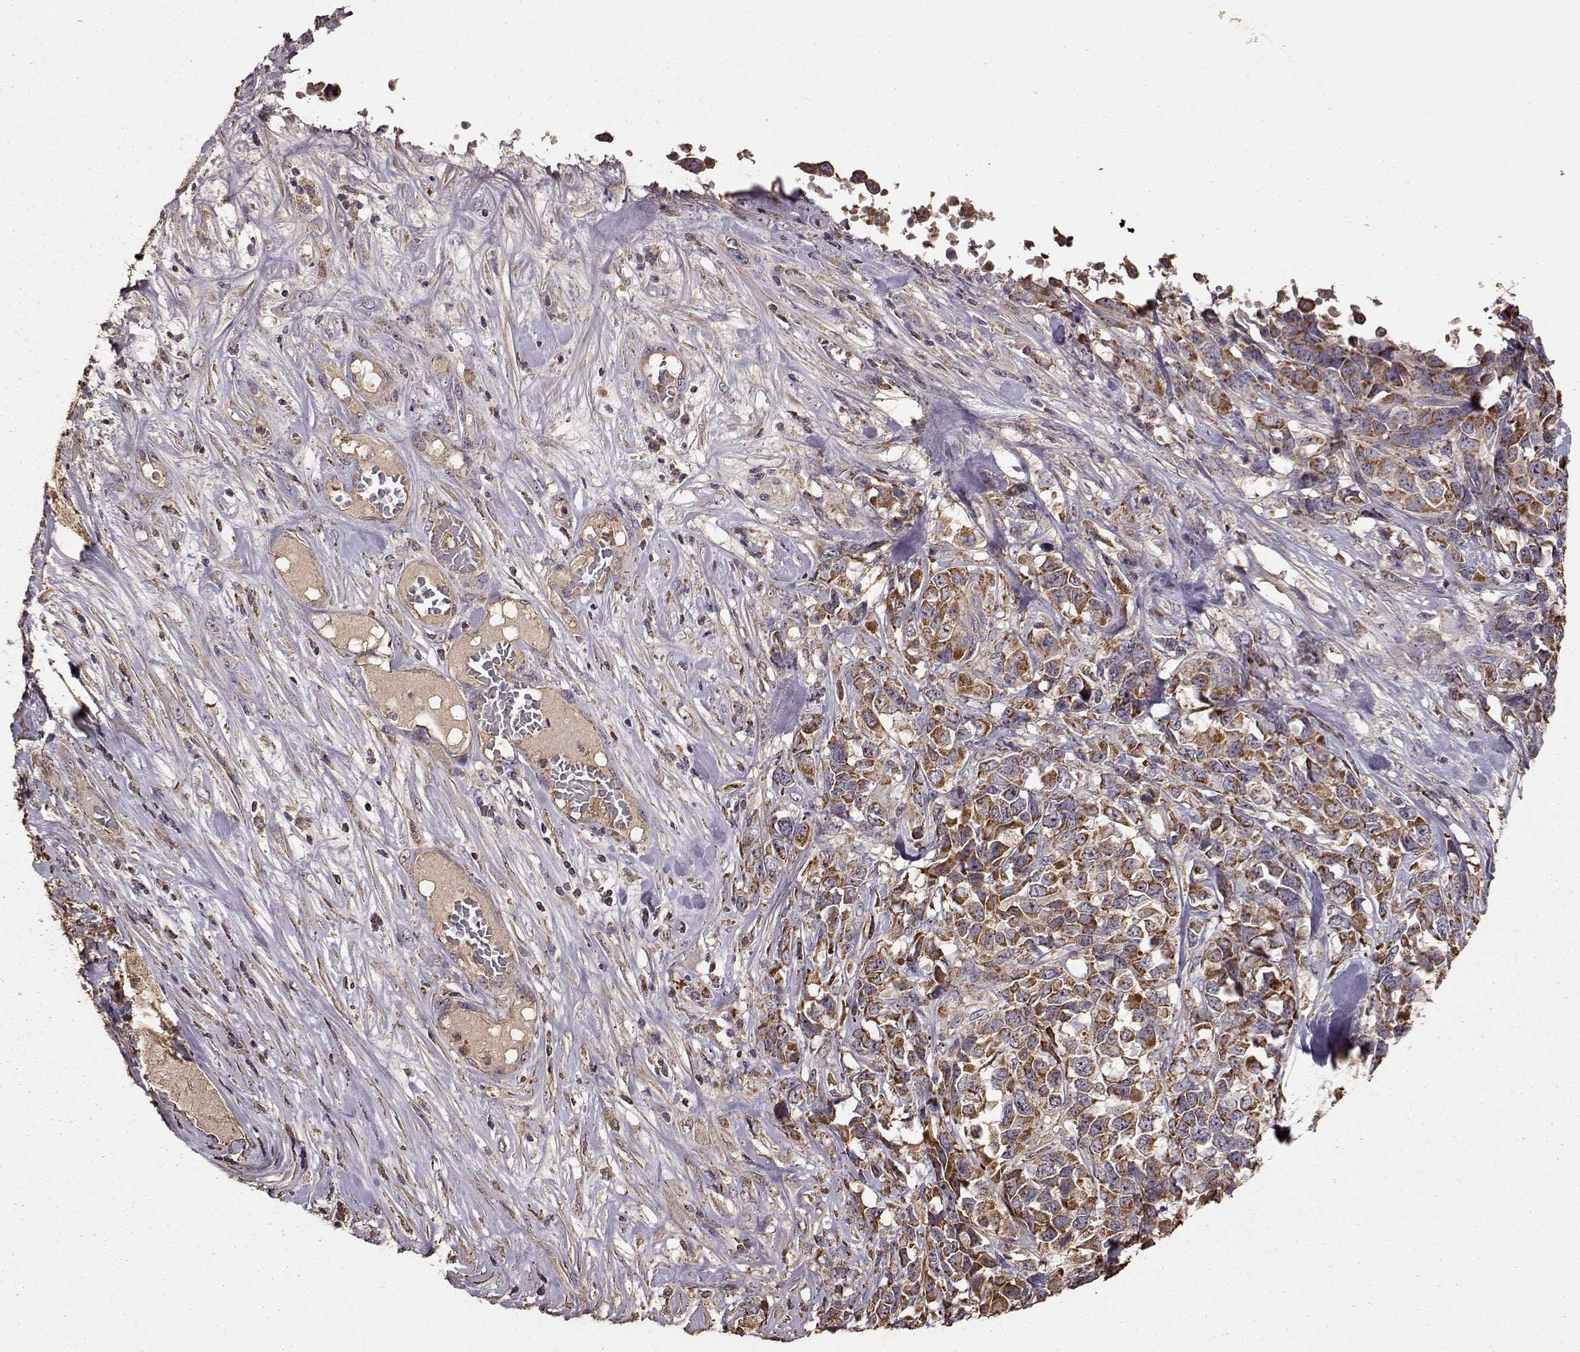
{"staining": {"intensity": "strong", "quantity": ">75%", "location": "cytoplasmic/membranous"}, "tissue": "melanoma", "cell_type": "Tumor cells", "image_type": "cancer", "snomed": [{"axis": "morphology", "description": "Malignant melanoma, Metastatic site"}, {"axis": "topography", "description": "Skin"}], "caption": "Tumor cells reveal high levels of strong cytoplasmic/membranous expression in approximately >75% of cells in human malignant melanoma (metastatic site).", "gene": "PTGES2", "patient": {"sex": "male", "age": 84}}